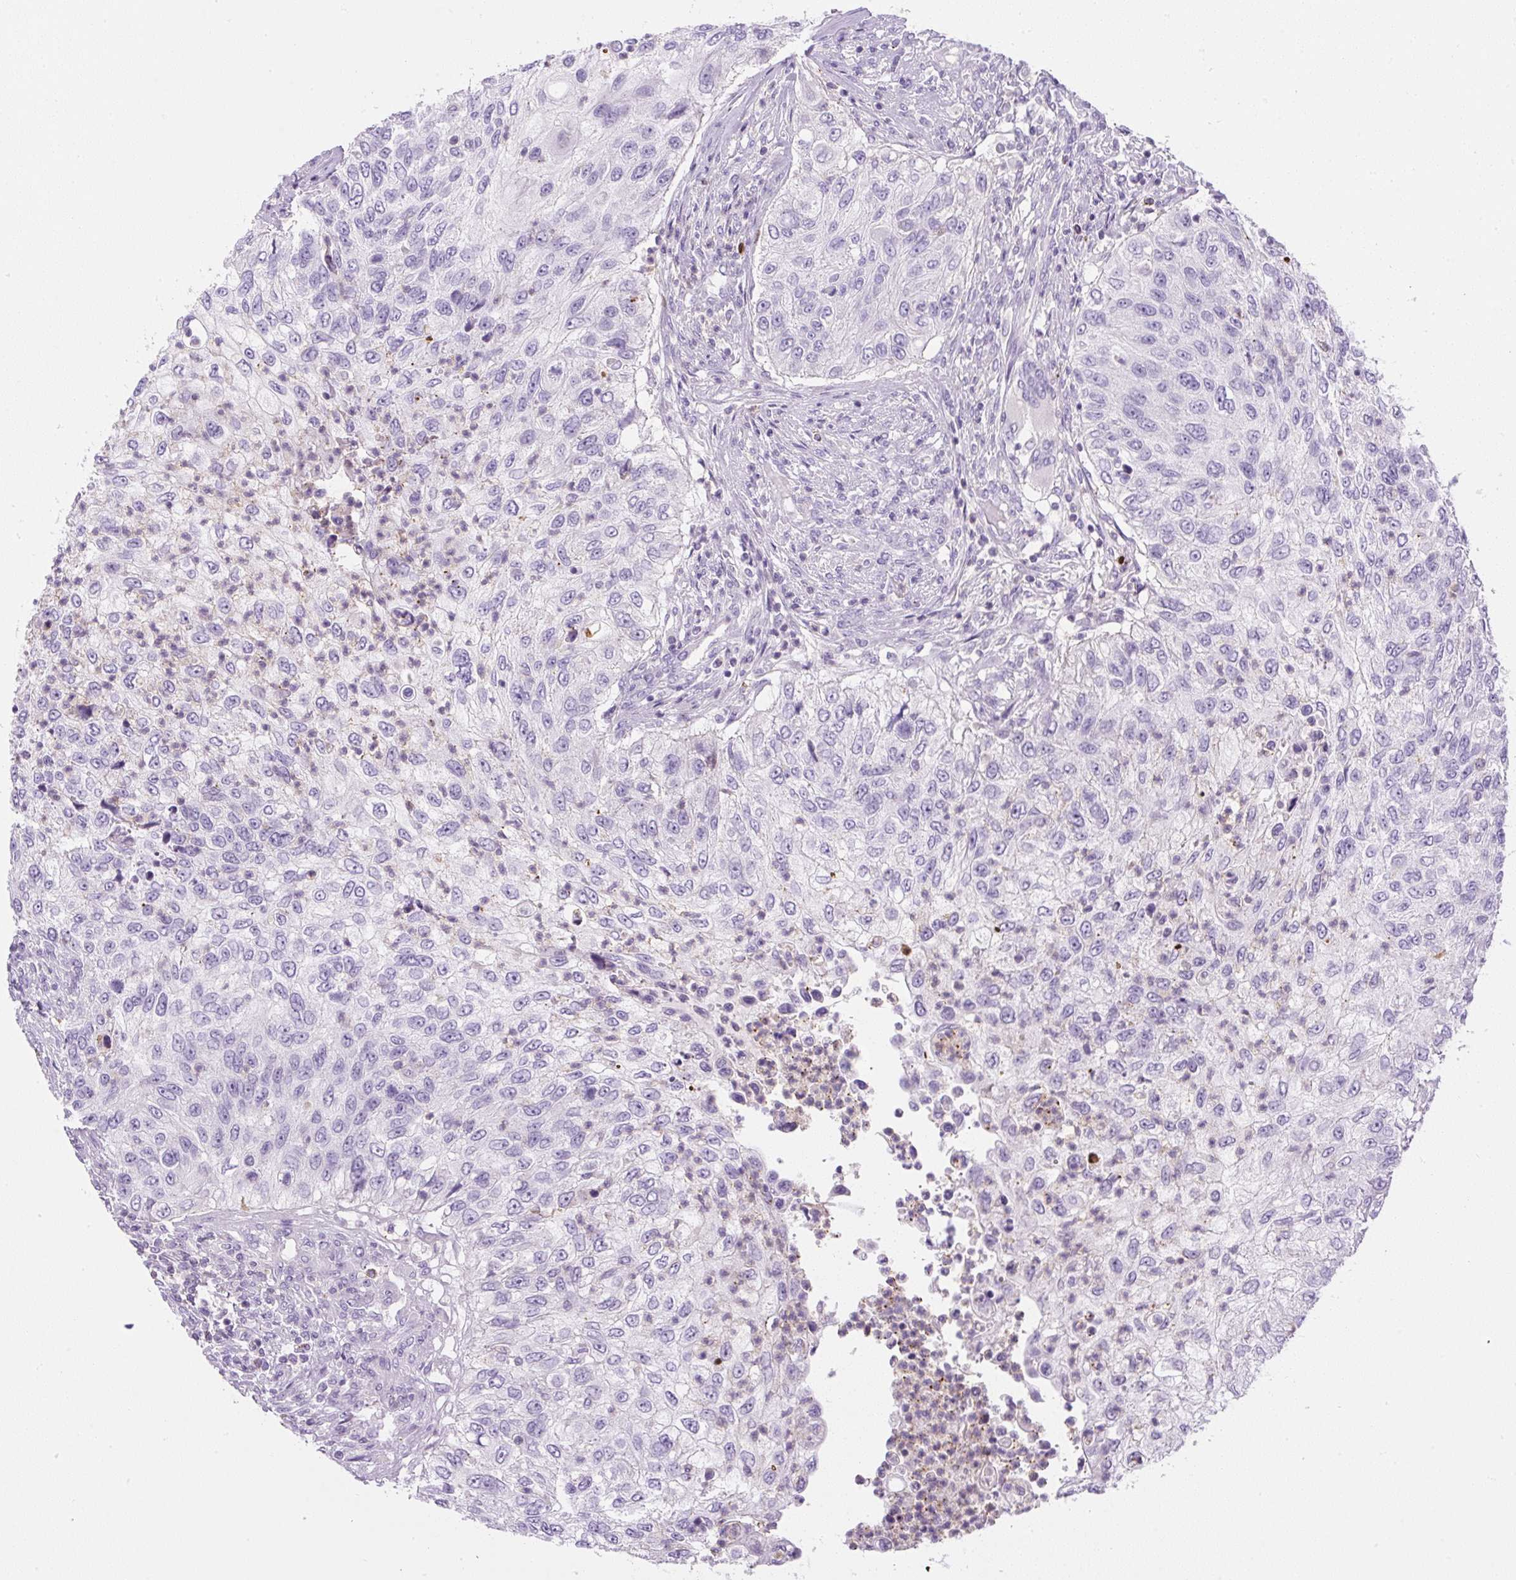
{"staining": {"intensity": "negative", "quantity": "none", "location": "none"}, "tissue": "urothelial cancer", "cell_type": "Tumor cells", "image_type": "cancer", "snomed": [{"axis": "morphology", "description": "Urothelial carcinoma, High grade"}, {"axis": "topography", "description": "Urinary bladder"}], "caption": "Immunohistochemical staining of human high-grade urothelial carcinoma reveals no significant staining in tumor cells.", "gene": "PIP5KL1", "patient": {"sex": "female", "age": 60}}